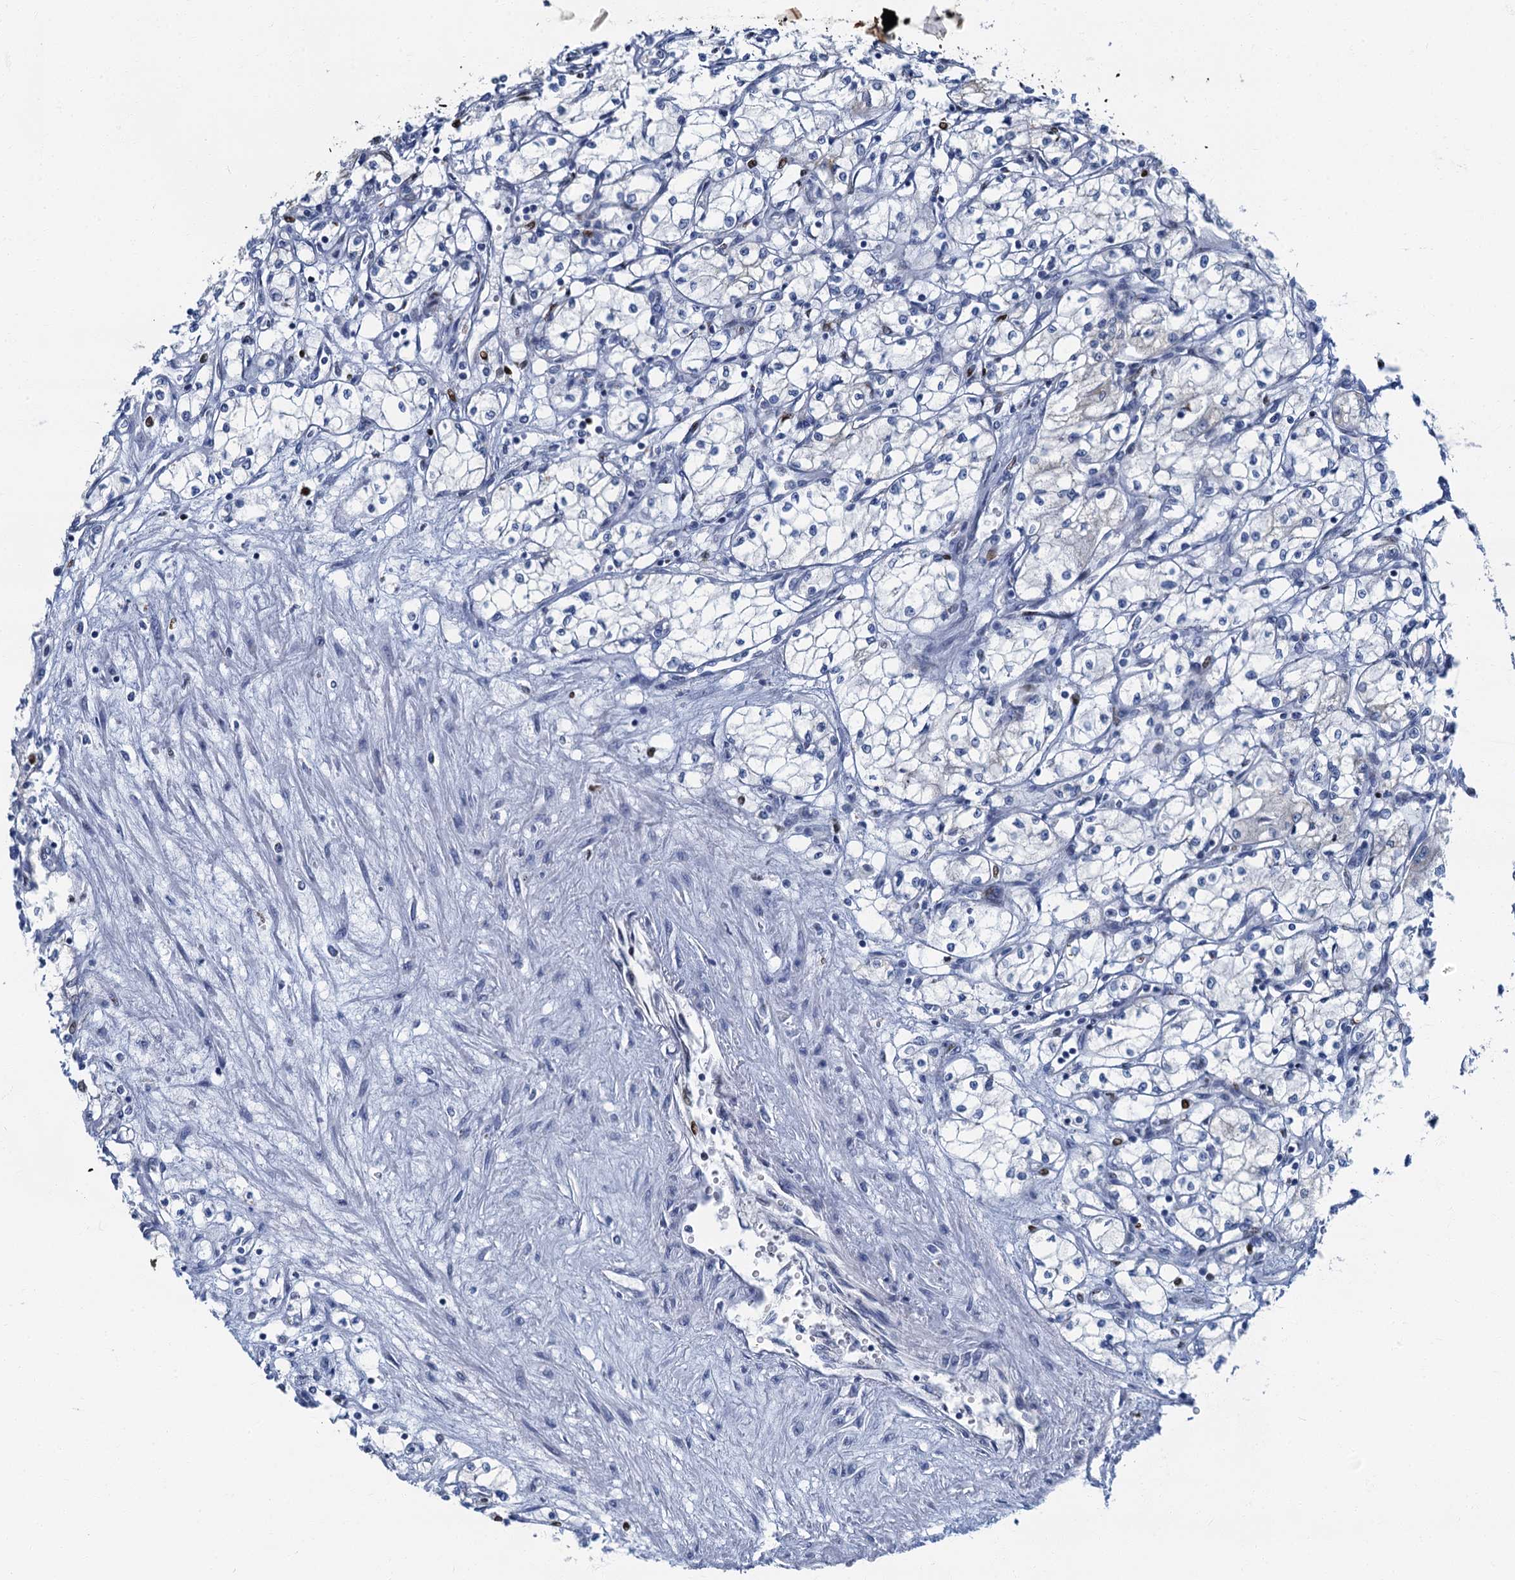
{"staining": {"intensity": "negative", "quantity": "none", "location": "none"}, "tissue": "renal cancer", "cell_type": "Tumor cells", "image_type": "cancer", "snomed": [{"axis": "morphology", "description": "Adenocarcinoma, NOS"}, {"axis": "topography", "description": "Kidney"}], "caption": "This is an IHC image of renal cancer (adenocarcinoma). There is no positivity in tumor cells.", "gene": "LYPD3", "patient": {"sex": "male", "age": 59}}